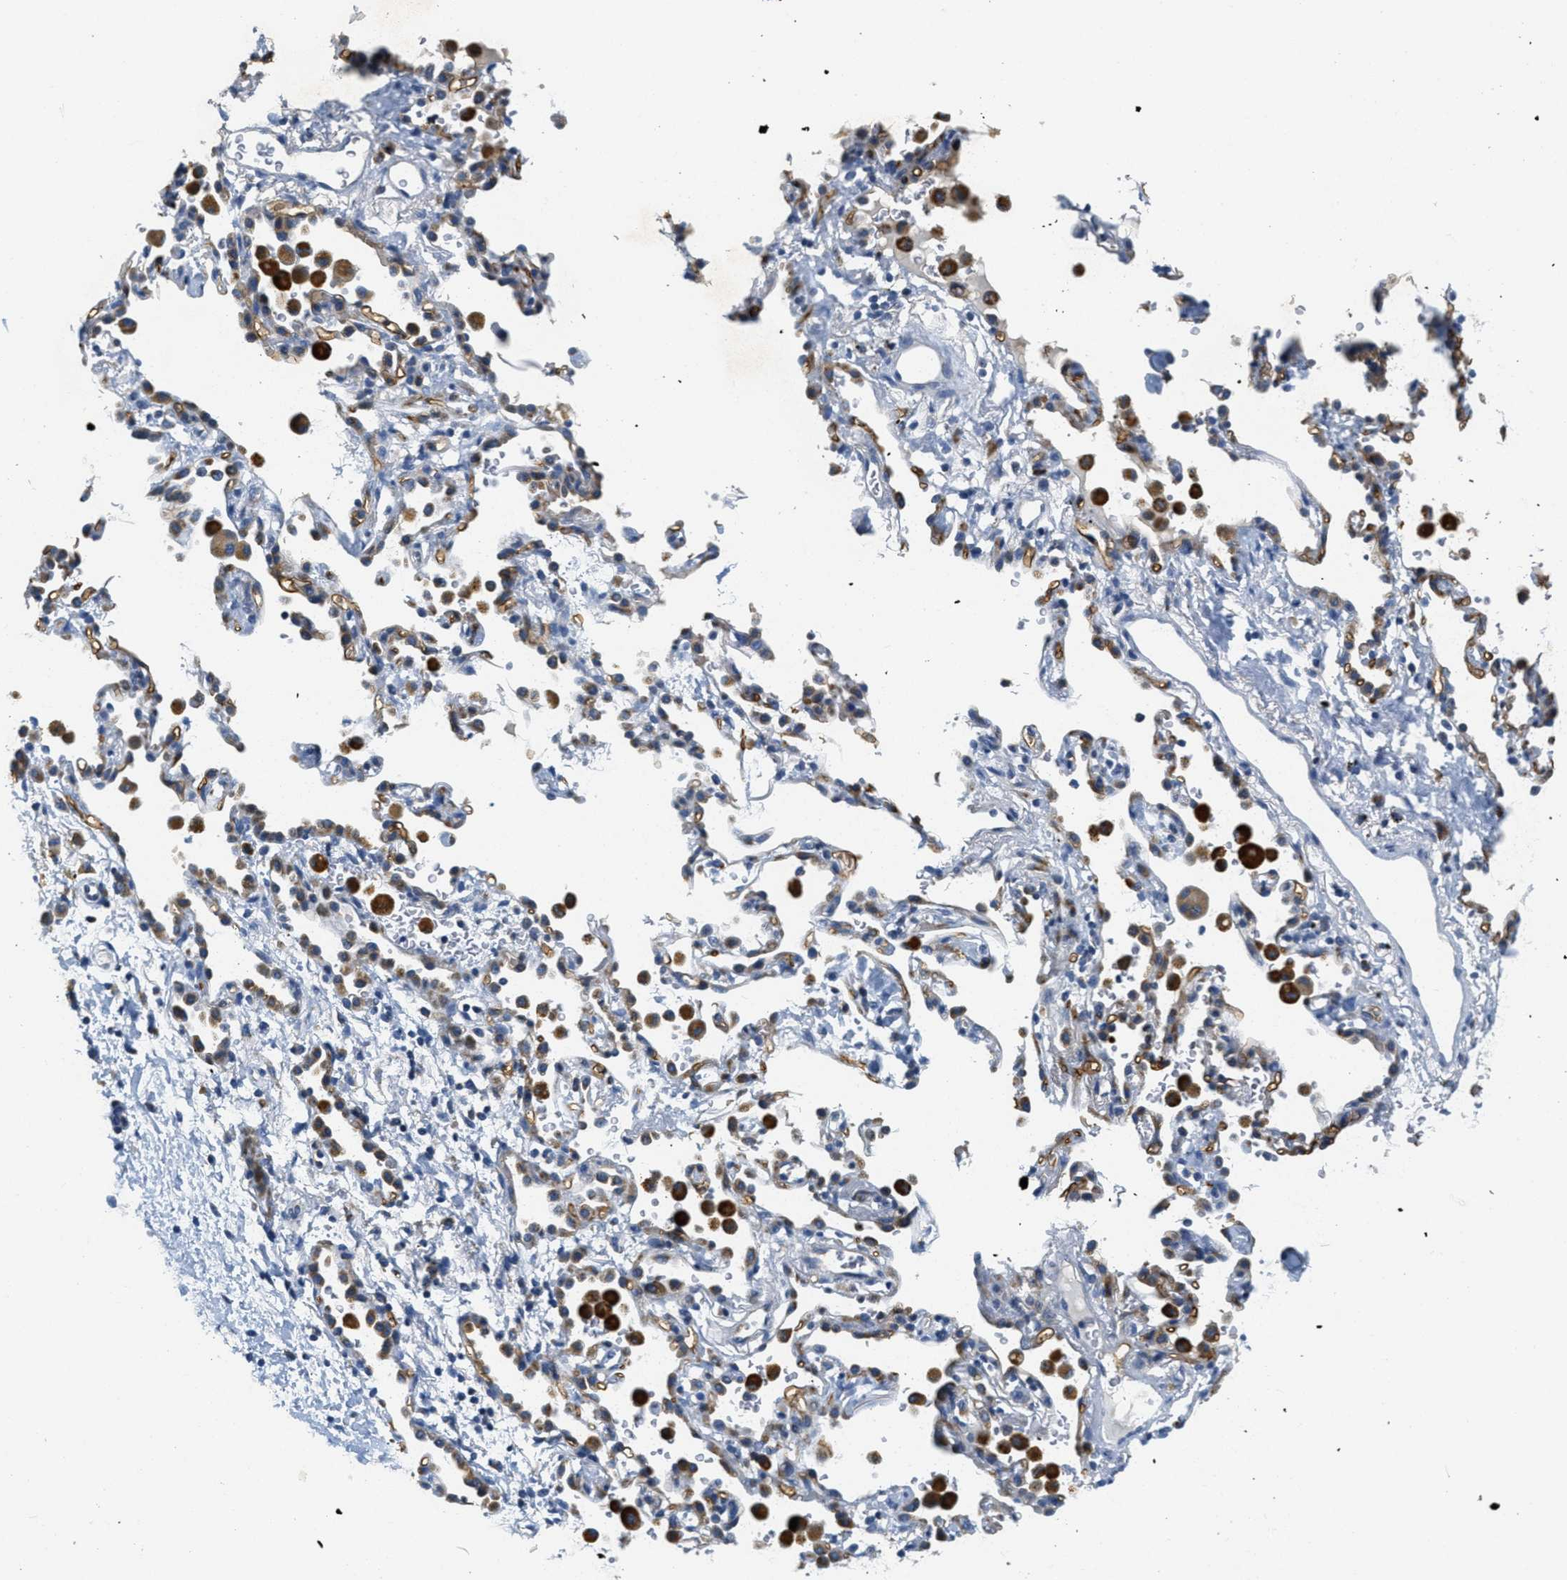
{"staining": {"intensity": "moderate", "quantity": "25%-75%", "location": "cytoplasmic/membranous"}, "tissue": "adipose tissue", "cell_type": "Adipocytes", "image_type": "normal", "snomed": [{"axis": "morphology", "description": "Normal tissue, NOS"}, {"axis": "topography", "description": "Cartilage tissue"}, {"axis": "topography", "description": "Bronchus"}], "caption": "High-magnification brightfield microscopy of benign adipose tissue stained with DAB (3,3'-diaminobenzidine) (brown) and counterstained with hematoxylin (blue). adipocytes exhibit moderate cytoplasmic/membranous expression is present in approximately25%-75% of cells. Using DAB (brown) and hematoxylin (blue) stains, captured at high magnification using brightfield microscopy.", "gene": "CA4", "patient": {"sex": "female", "age": 53}}